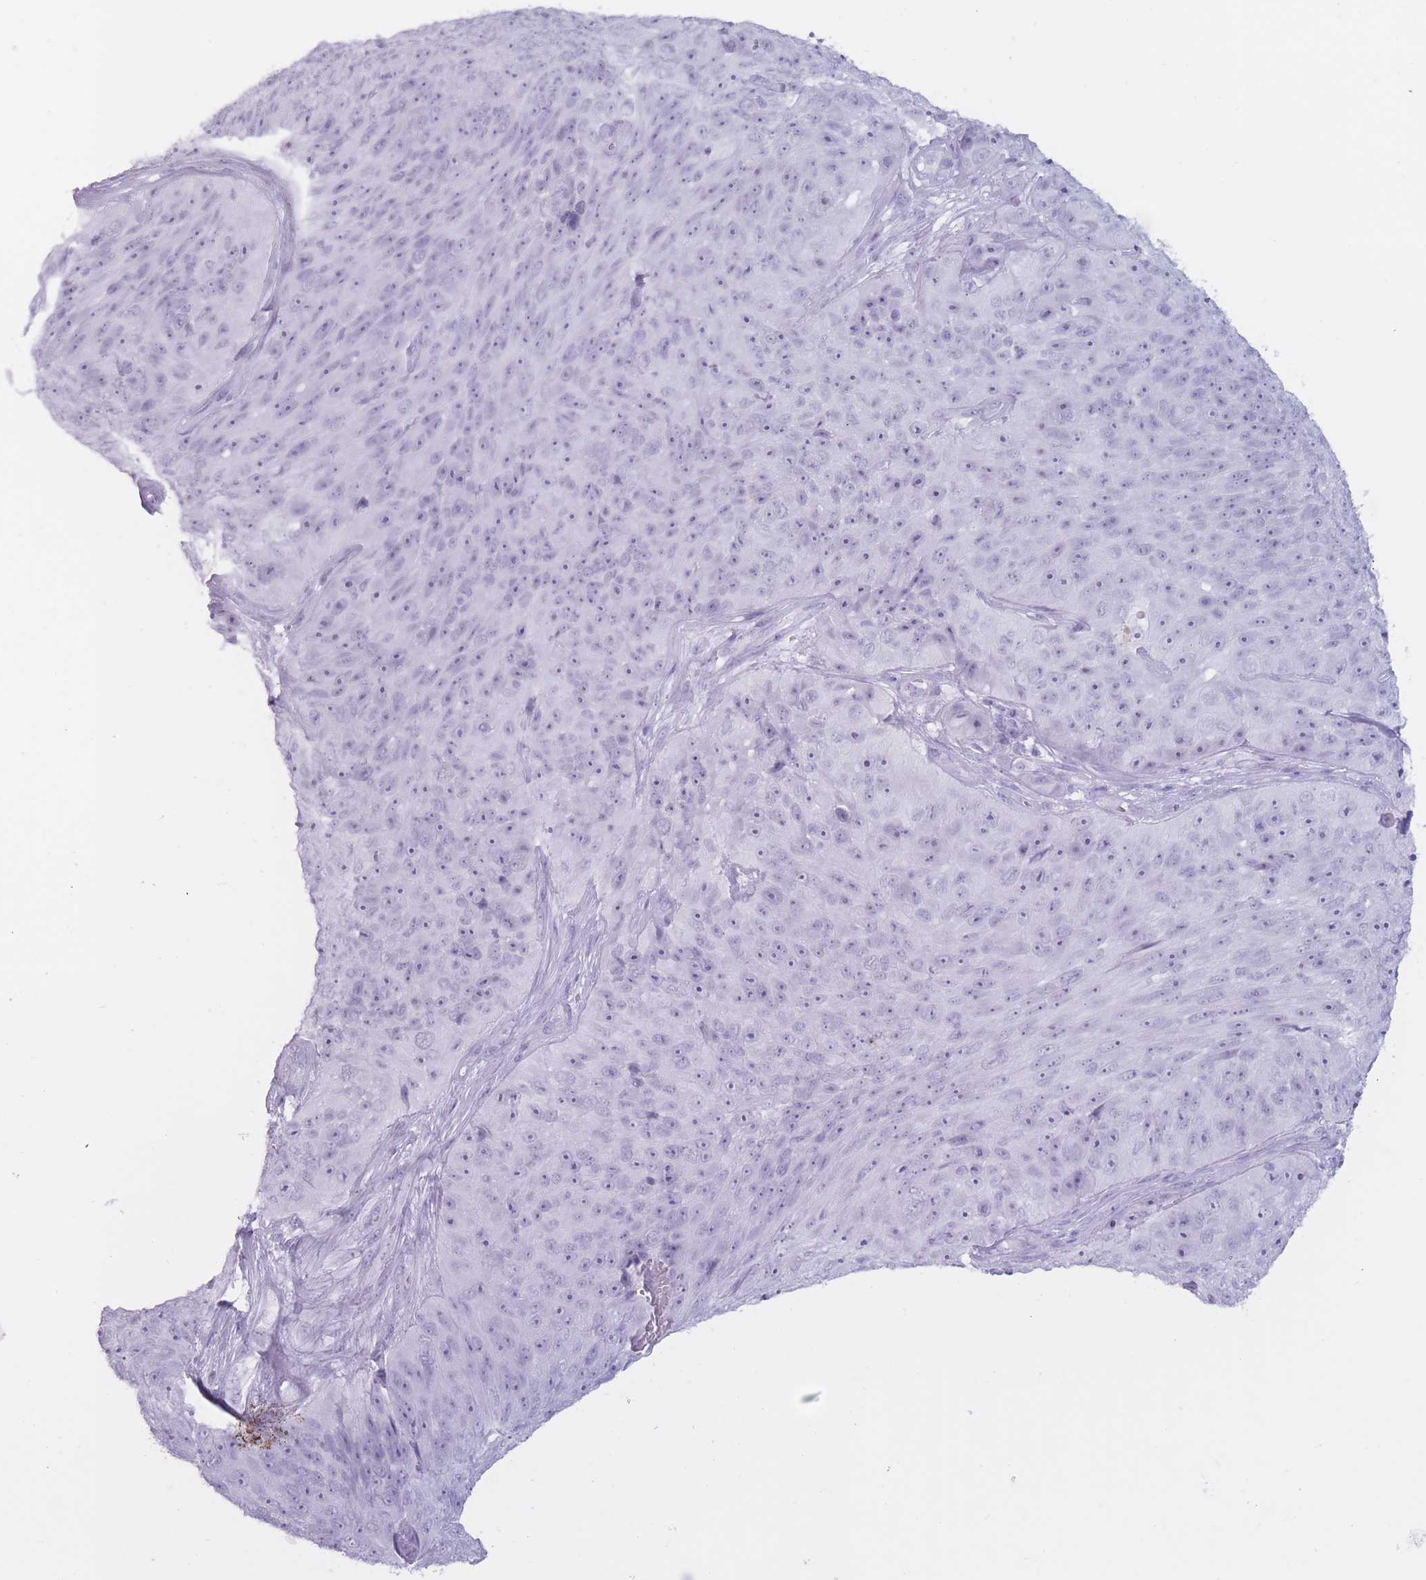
{"staining": {"intensity": "negative", "quantity": "none", "location": "none"}, "tissue": "skin cancer", "cell_type": "Tumor cells", "image_type": "cancer", "snomed": [{"axis": "morphology", "description": "Squamous cell carcinoma, NOS"}, {"axis": "topography", "description": "Skin"}], "caption": "IHC micrograph of squamous cell carcinoma (skin) stained for a protein (brown), which reveals no expression in tumor cells. Nuclei are stained in blue.", "gene": "PNMA3", "patient": {"sex": "female", "age": 87}}